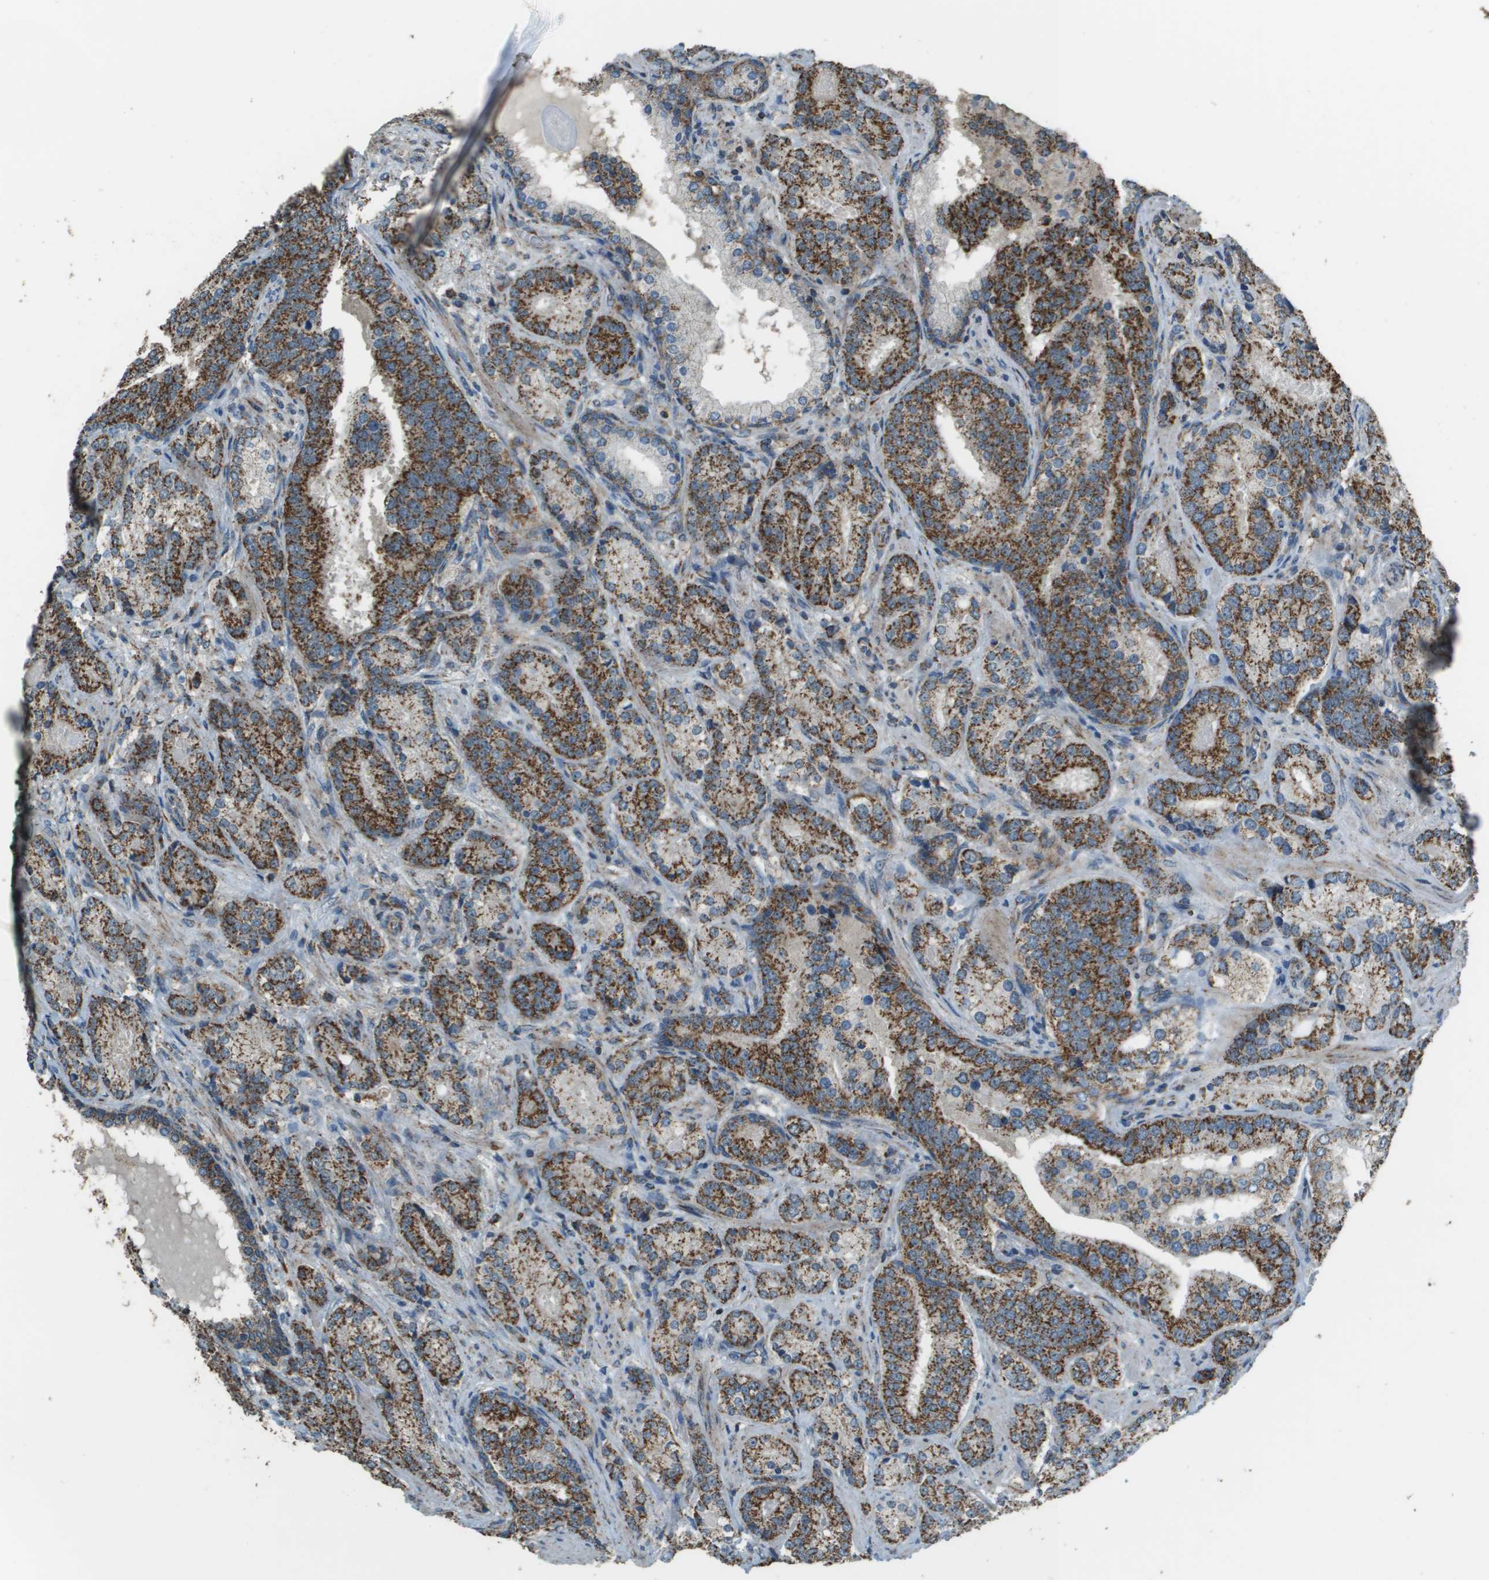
{"staining": {"intensity": "moderate", "quantity": ">75%", "location": "cytoplasmic/membranous"}, "tissue": "prostate cancer", "cell_type": "Tumor cells", "image_type": "cancer", "snomed": [{"axis": "morphology", "description": "Adenocarcinoma, High grade"}, {"axis": "topography", "description": "Prostate"}], "caption": "Immunohistochemical staining of prostate cancer displays moderate cytoplasmic/membranous protein positivity in about >75% of tumor cells.", "gene": "FH", "patient": {"sex": "male", "age": 61}}